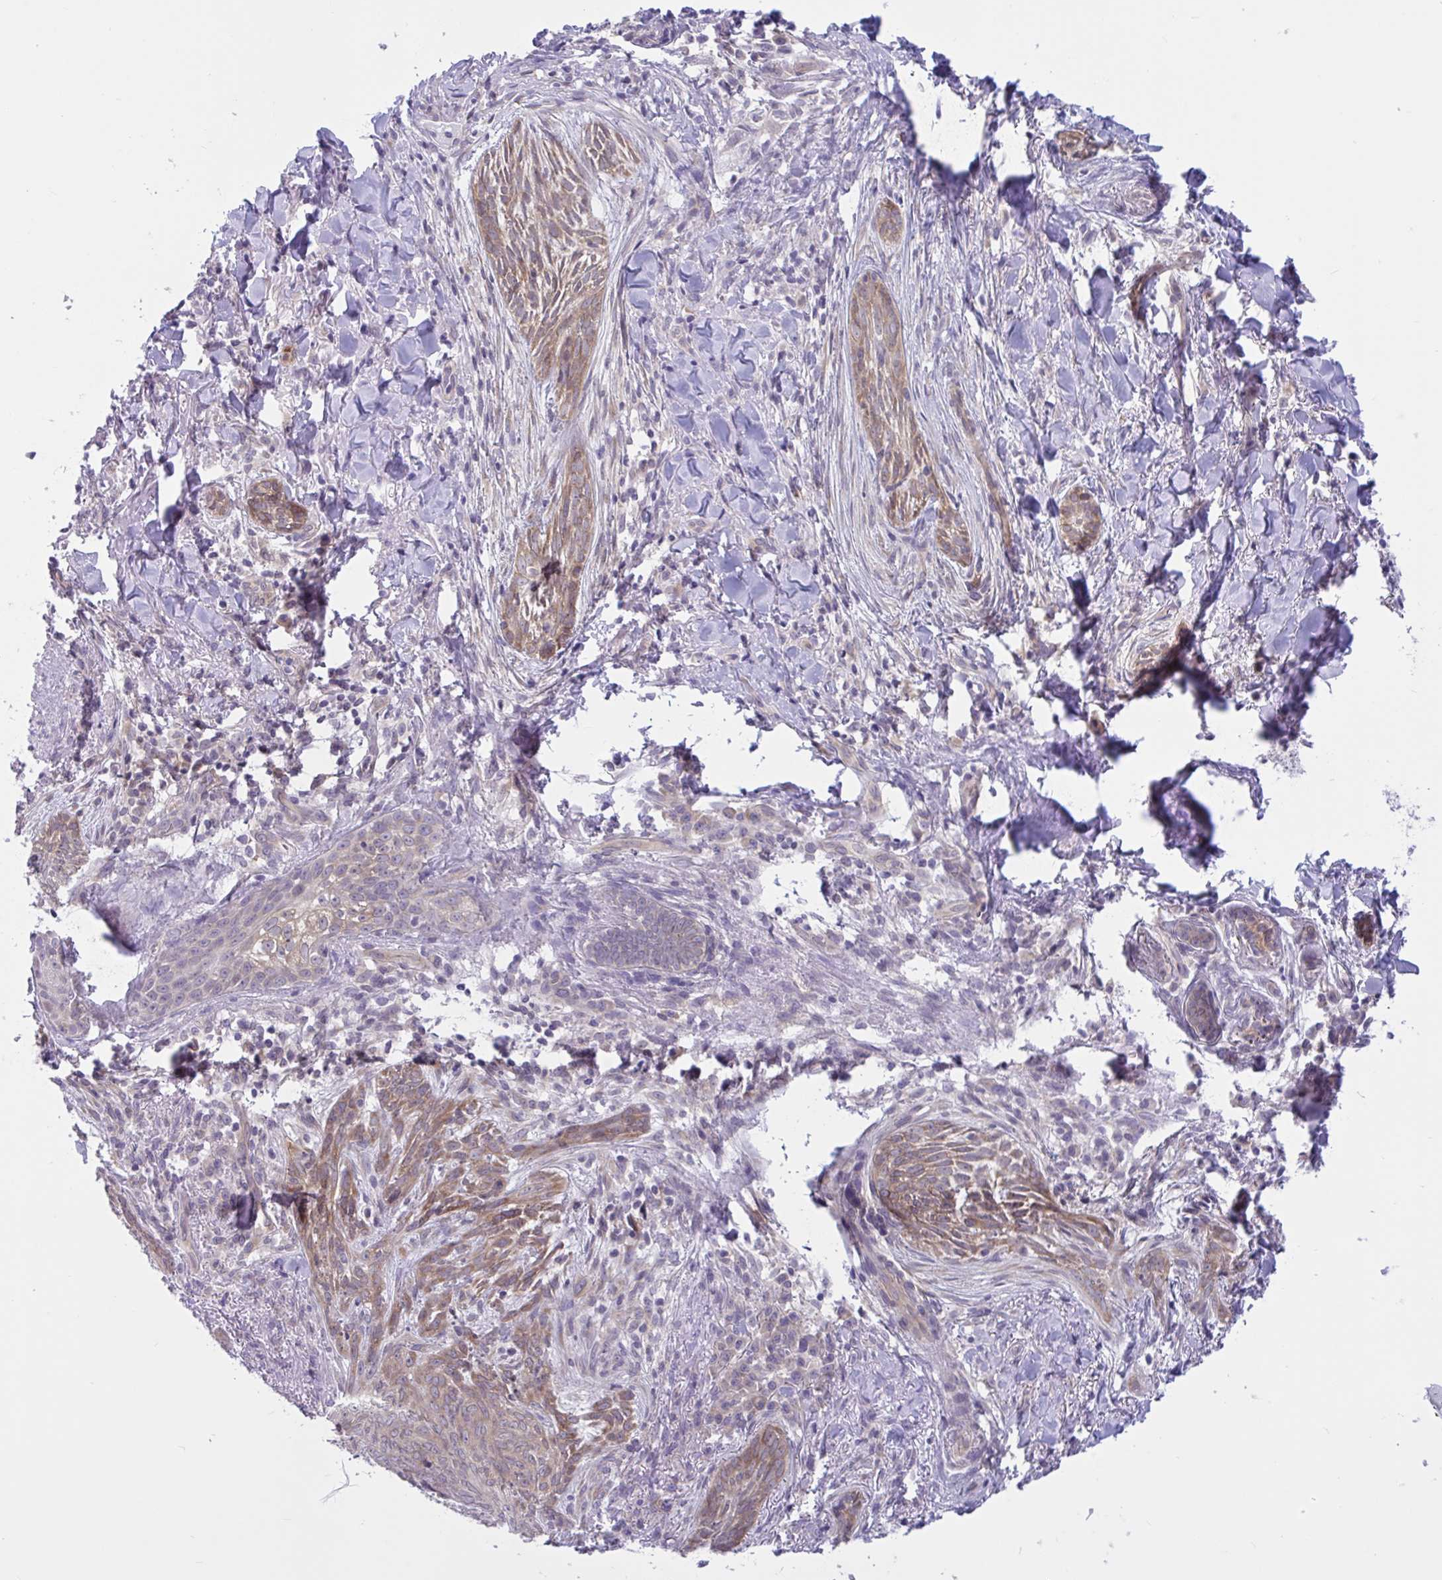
{"staining": {"intensity": "moderate", "quantity": ">75%", "location": "cytoplasmic/membranous"}, "tissue": "skin cancer", "cell_type": "Tumor cells", "image_type": "cancer", "snomed": [{"axis": "morphology", "description": "Basal cell carcinoma"}, {"axis": "topography", "description": "Skin"}], "caption": "An image of skin cancer stained for a protein shows moderate cytoplasmic/membranous brown staining in tumor cells. (Stains: DAB (3,3'-diaminobenzidine) in brown, nuclei in blue, Microscopy: brightfield microscopy at high magnification).", "gene": "CAMLG", "patient": {"sex": "female", "age": 93}}